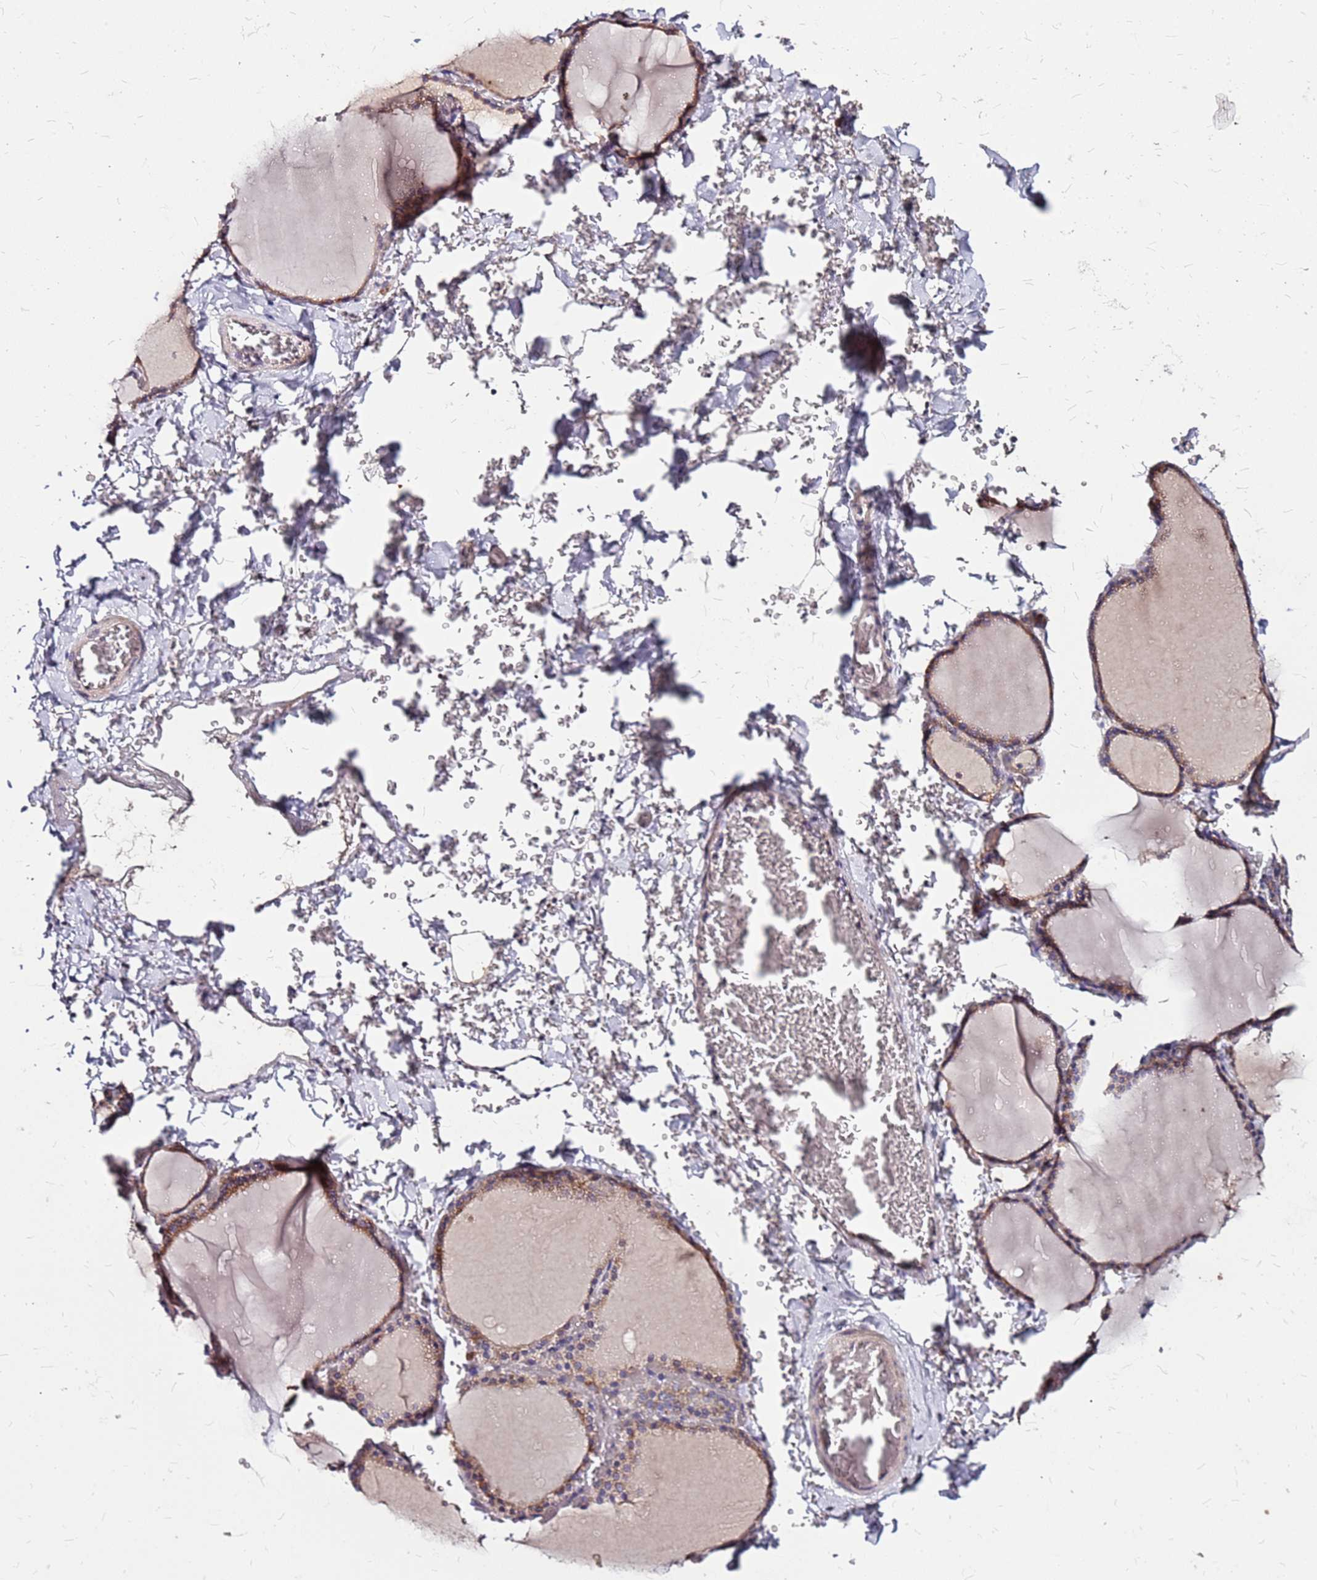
{"staining": {"intensity": "moderate", "quantity": ">75%", "location": "cytoplasmic/membranous"}, "tissue": "thyroid gland", "cell_type": "Glandular cells", "image_type": "normal", "snomed": [{"axis": "morphology", "description": "Normal tissue, NOS"}, {"axis": "topography", "description": "Thyroid gland"}], "caption": "An IHC histopathology image of normal tissue is shown. Protein staining in brown labels moderate cytoplasmic/membranous positivity in thyroid gland within glandular cells.", "gene": "DCDC2C", "patient": {"sex": "female", "age": 39}}